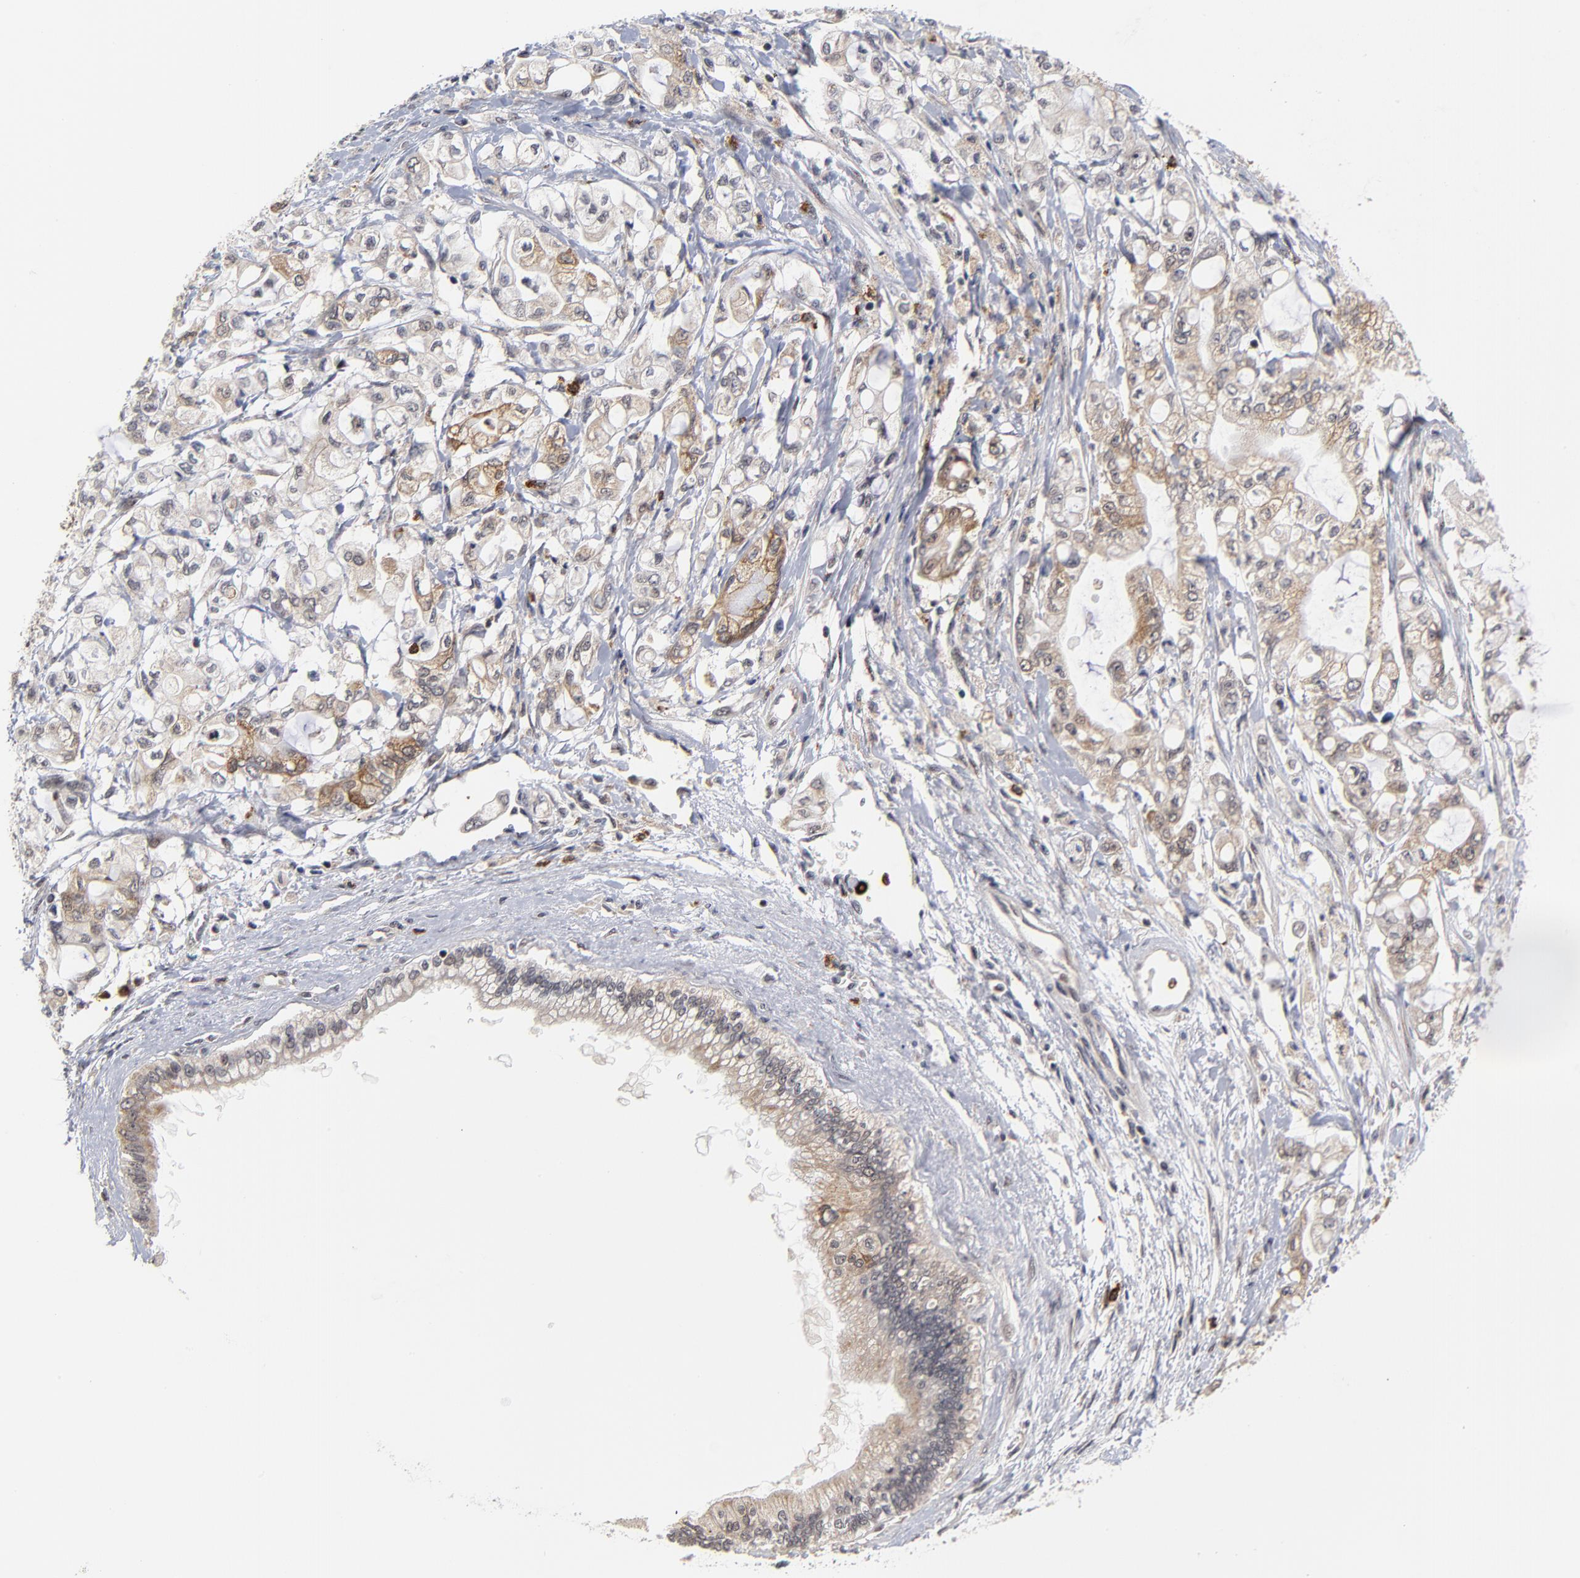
{"staining": {"intensity": "weak", "quantity": "25%-75%", "location": "cytoplasmic/membranous"}, "tissue": "pancreatic cancer", "cell_type": "Tumor cells", "image_type": "cancer", "snomed": [{"axis": "morphology", "description": "Adenocarcinoma, NOS"}, {"axis": "topography", "description": "Pancreas"}], "caption": "This is an image of immunohistochemistry staining of adenocarcinoma (pancreatic), which shows weak expression in the cytoplasmic/membranous of tumor cells.", "gene": "ZNF419", "patient": {"sex": "male", "age": 79}}